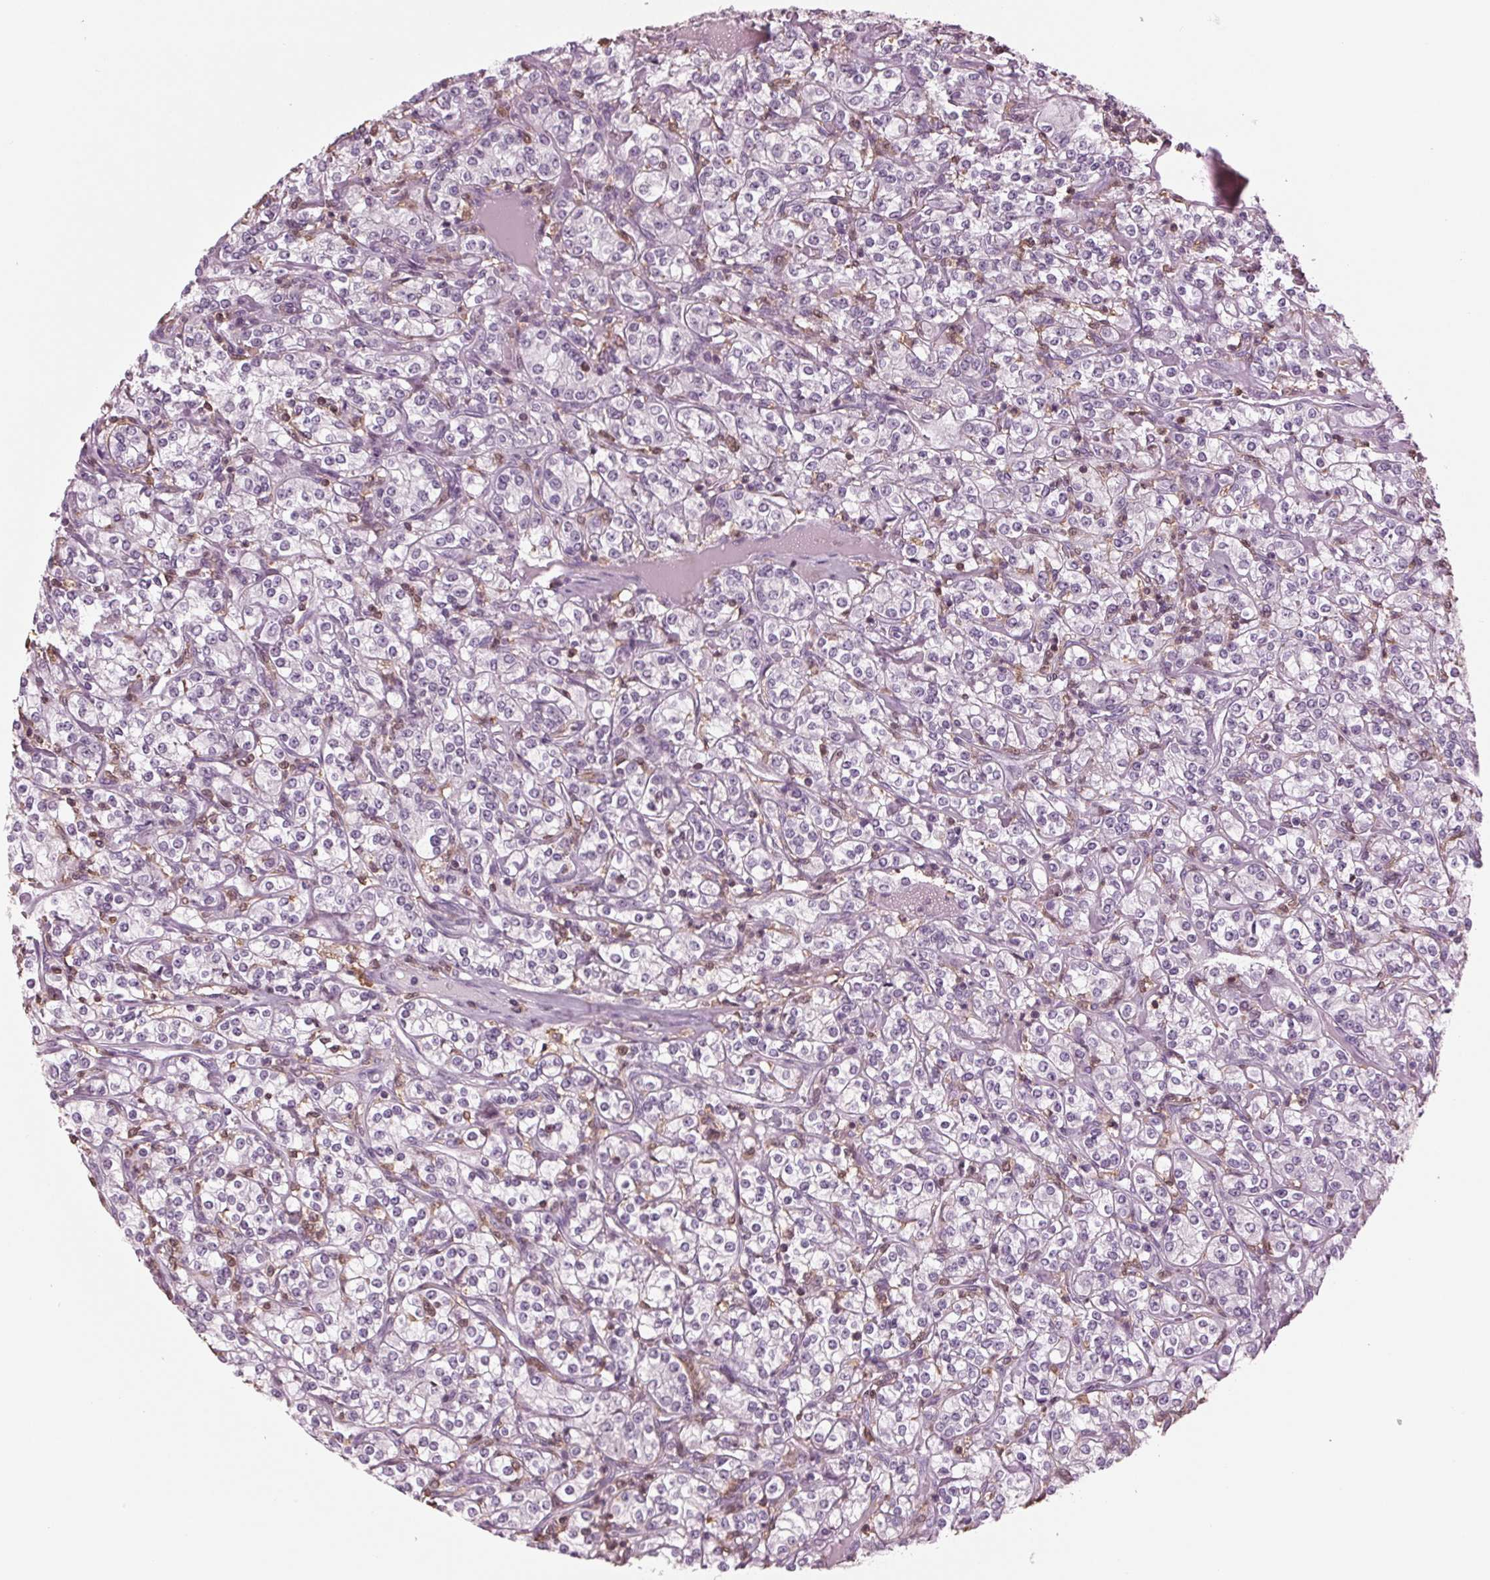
{"staining": {"intensity": "negative", "quantity": "none", "location": "none"}, "tissue": "renal cancer", "cell_type": "Tumor cells", "image_type": "cancer", "snomed": [{"axis": "morphology", "description": "Adenocarcinoma, NOS"}, {"axis": "topography", "description": "Kidney"}], "caption": "DAB (3,3'-diaminobenzidine) immunohistochemical staining of adenocarcinoma (renal) displays no significant positivity in tumor cells.", "gene": "BTLA", "patient": {"sex": "male", "age": 77}}